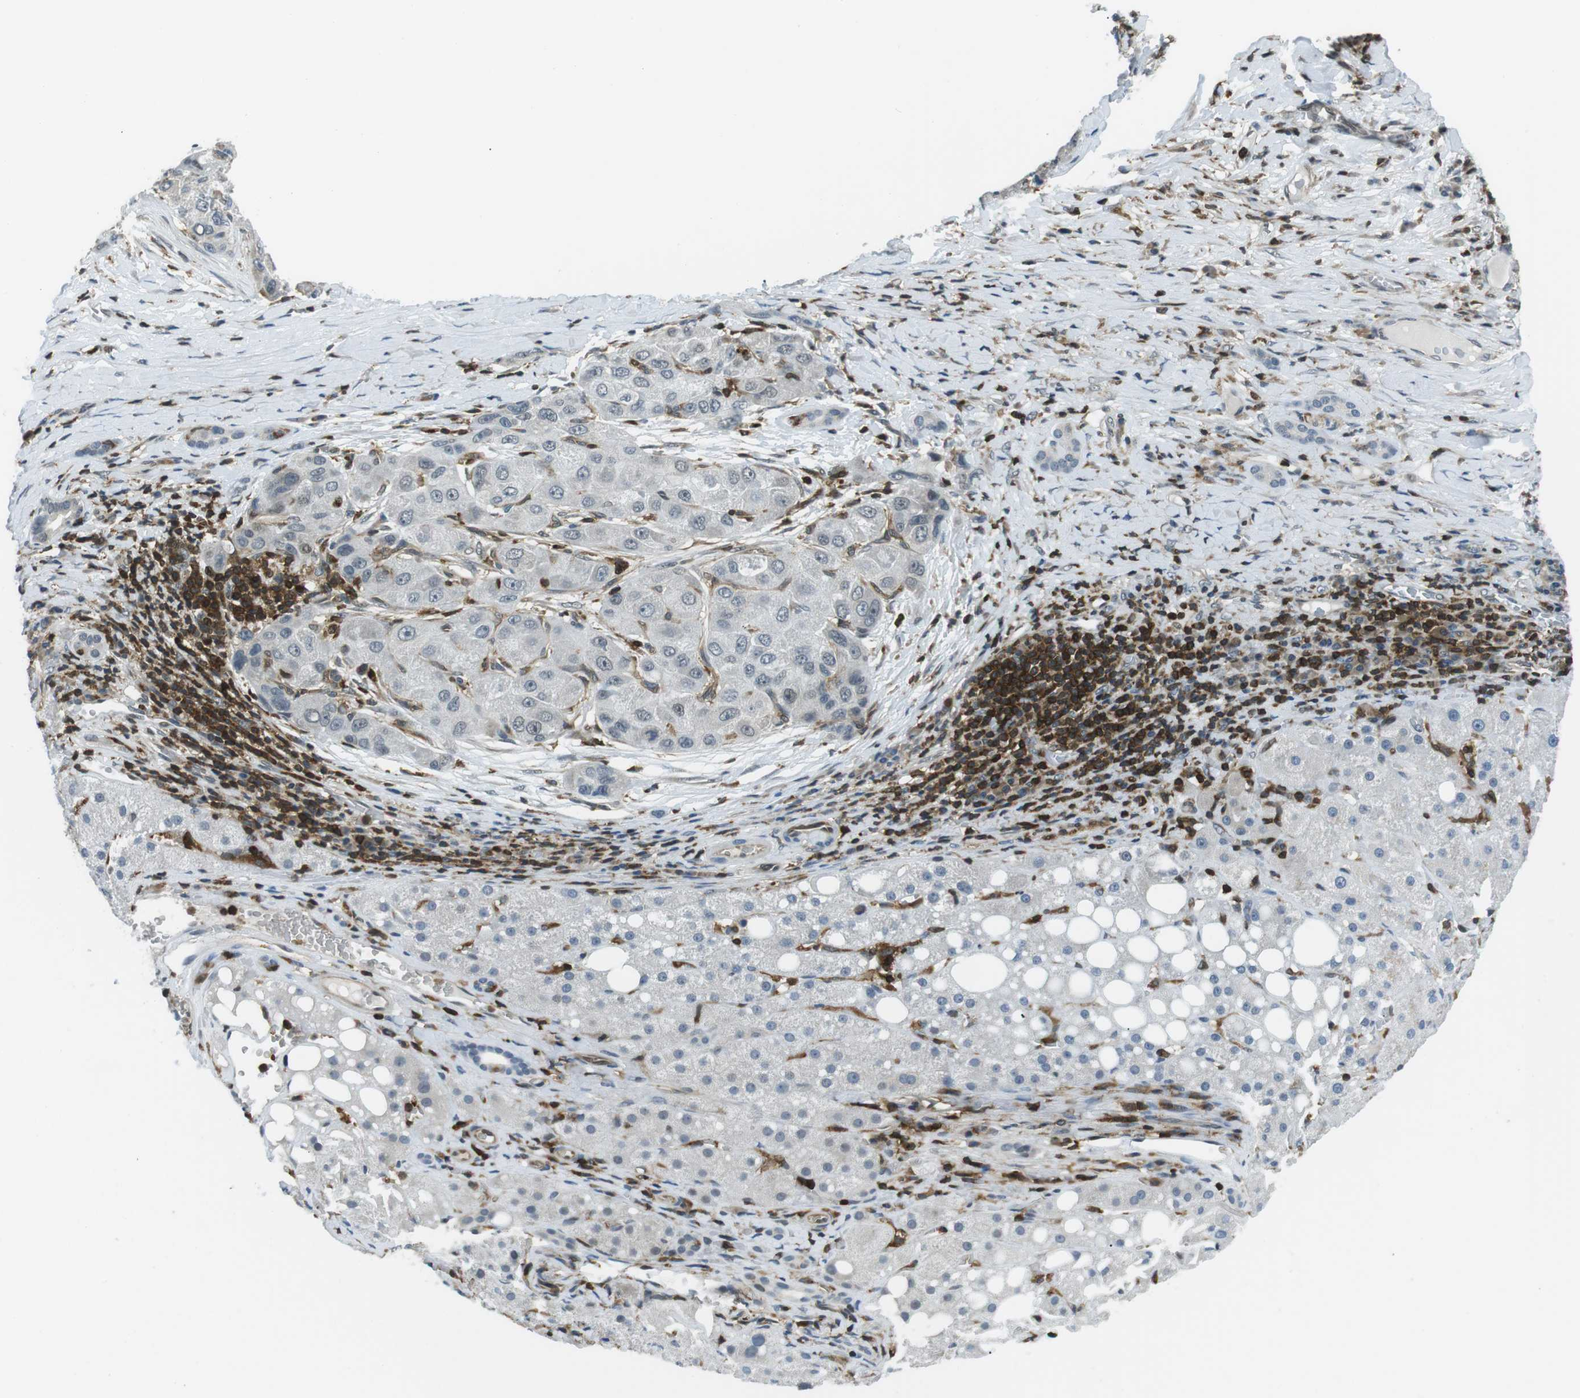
{"staining": {"intensity": "negative", "quantity": "none", "location": "none"}, "tissue": "liver cancer", "cell_type": "Tumor cells", "image_type": "cancer", "snomed": [{"axis": "morphology", "description": "Carcinoma, Hepatocellular, NOS"}, {"axis": "topography", "description": "Liver"}], "caption": "IHC of liver cancer demonstrates no staining in tumor cells.", "gene": "STK10", "patient": {"sex": "male", "age": 80}}